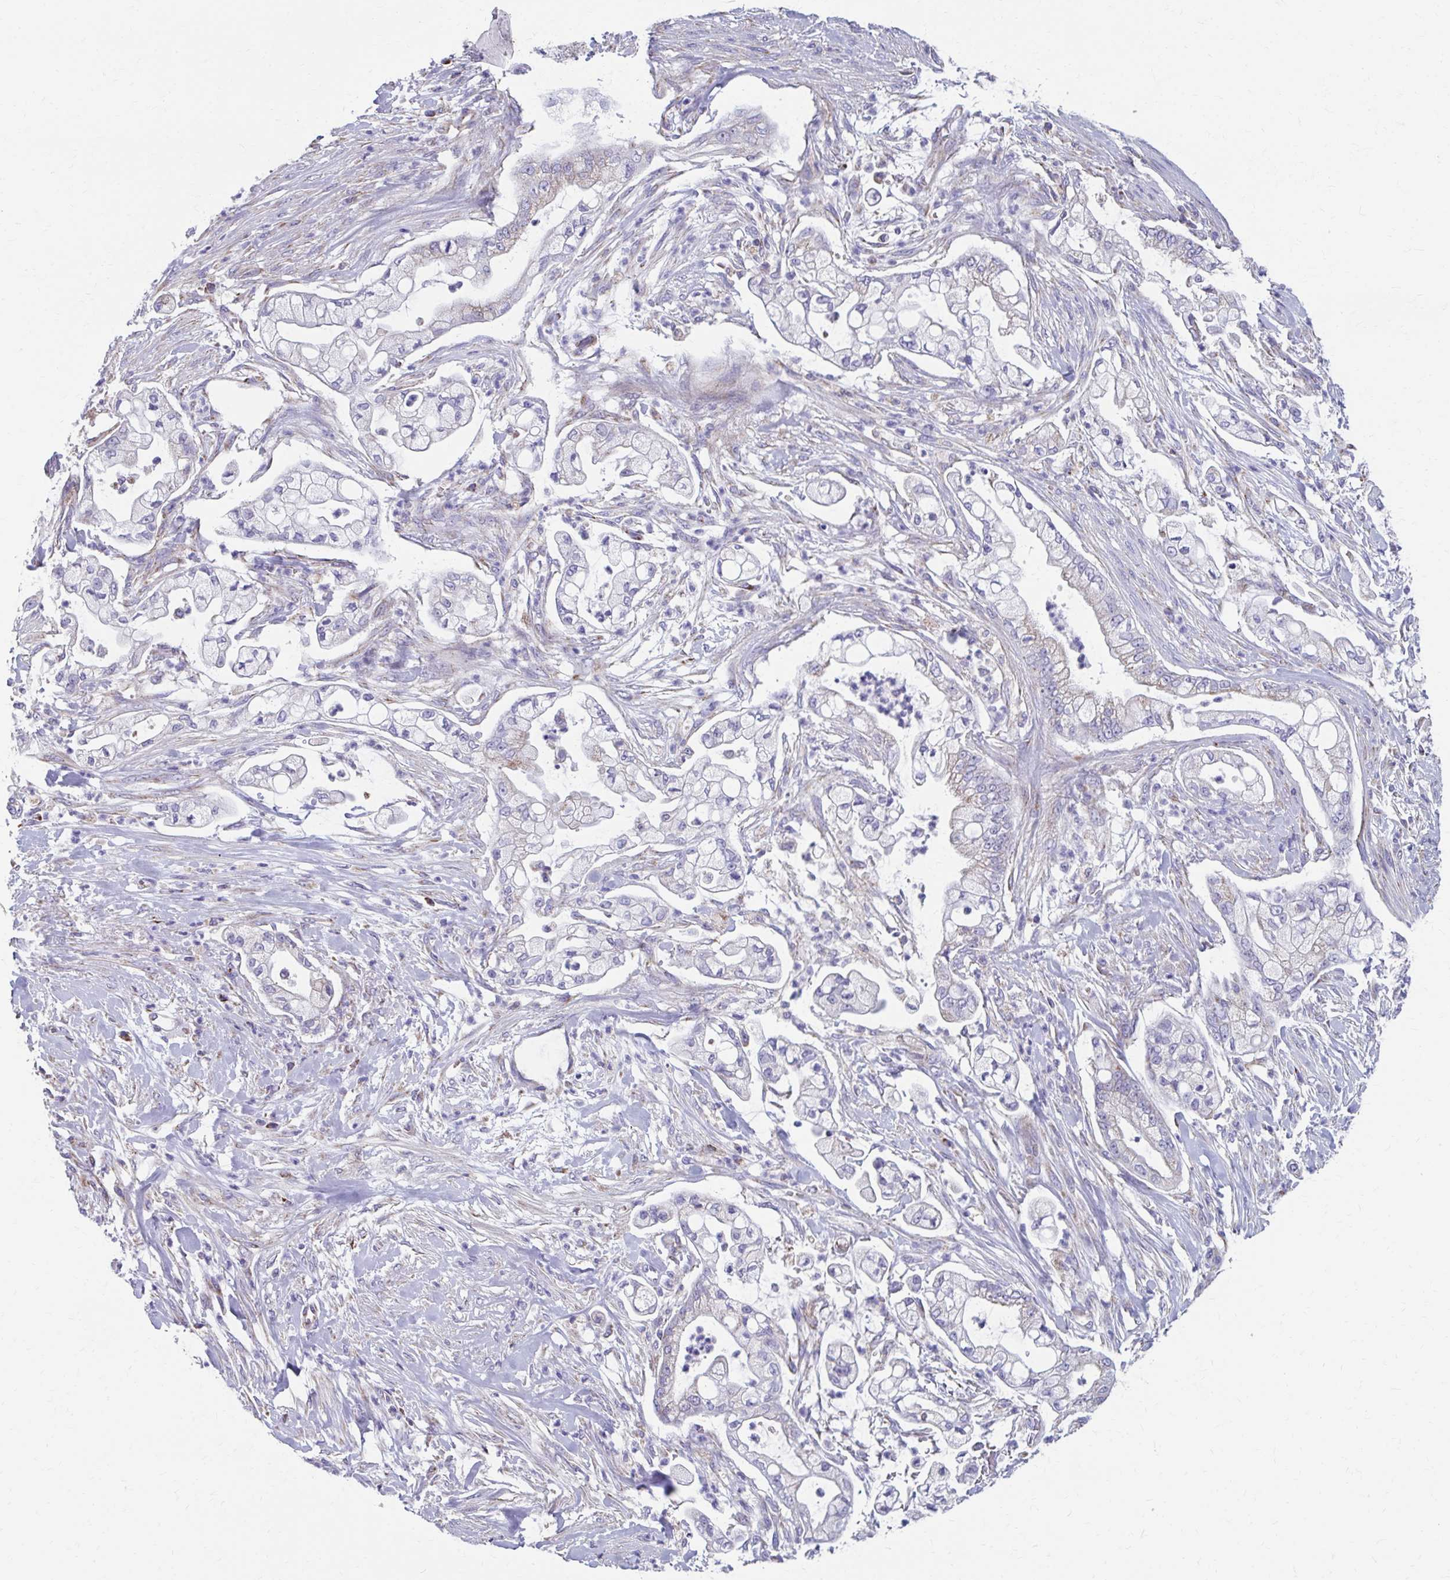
{"staining": {"intensity": "negative", "quantity": "none", "location": "none"}, "tissue": "pancreatic cancer", "cell_type": "Tumor cells", "image_type": "cancer", "snomed": [{"axis": "morphology", "description": "Adenocarcinoma, NOS"}, {"axis": "topography", "description": "Pancreas"}], "caption": "Immunohistochemical staining of adenocarcinoma (pancreatic) demonstrates no significant positivity in tumor cells. (DAB IHC visualized using brightfield microscopy, high magnification).", "gene": "RCC1L", "patient": {"sex": "female", "age": 69}}